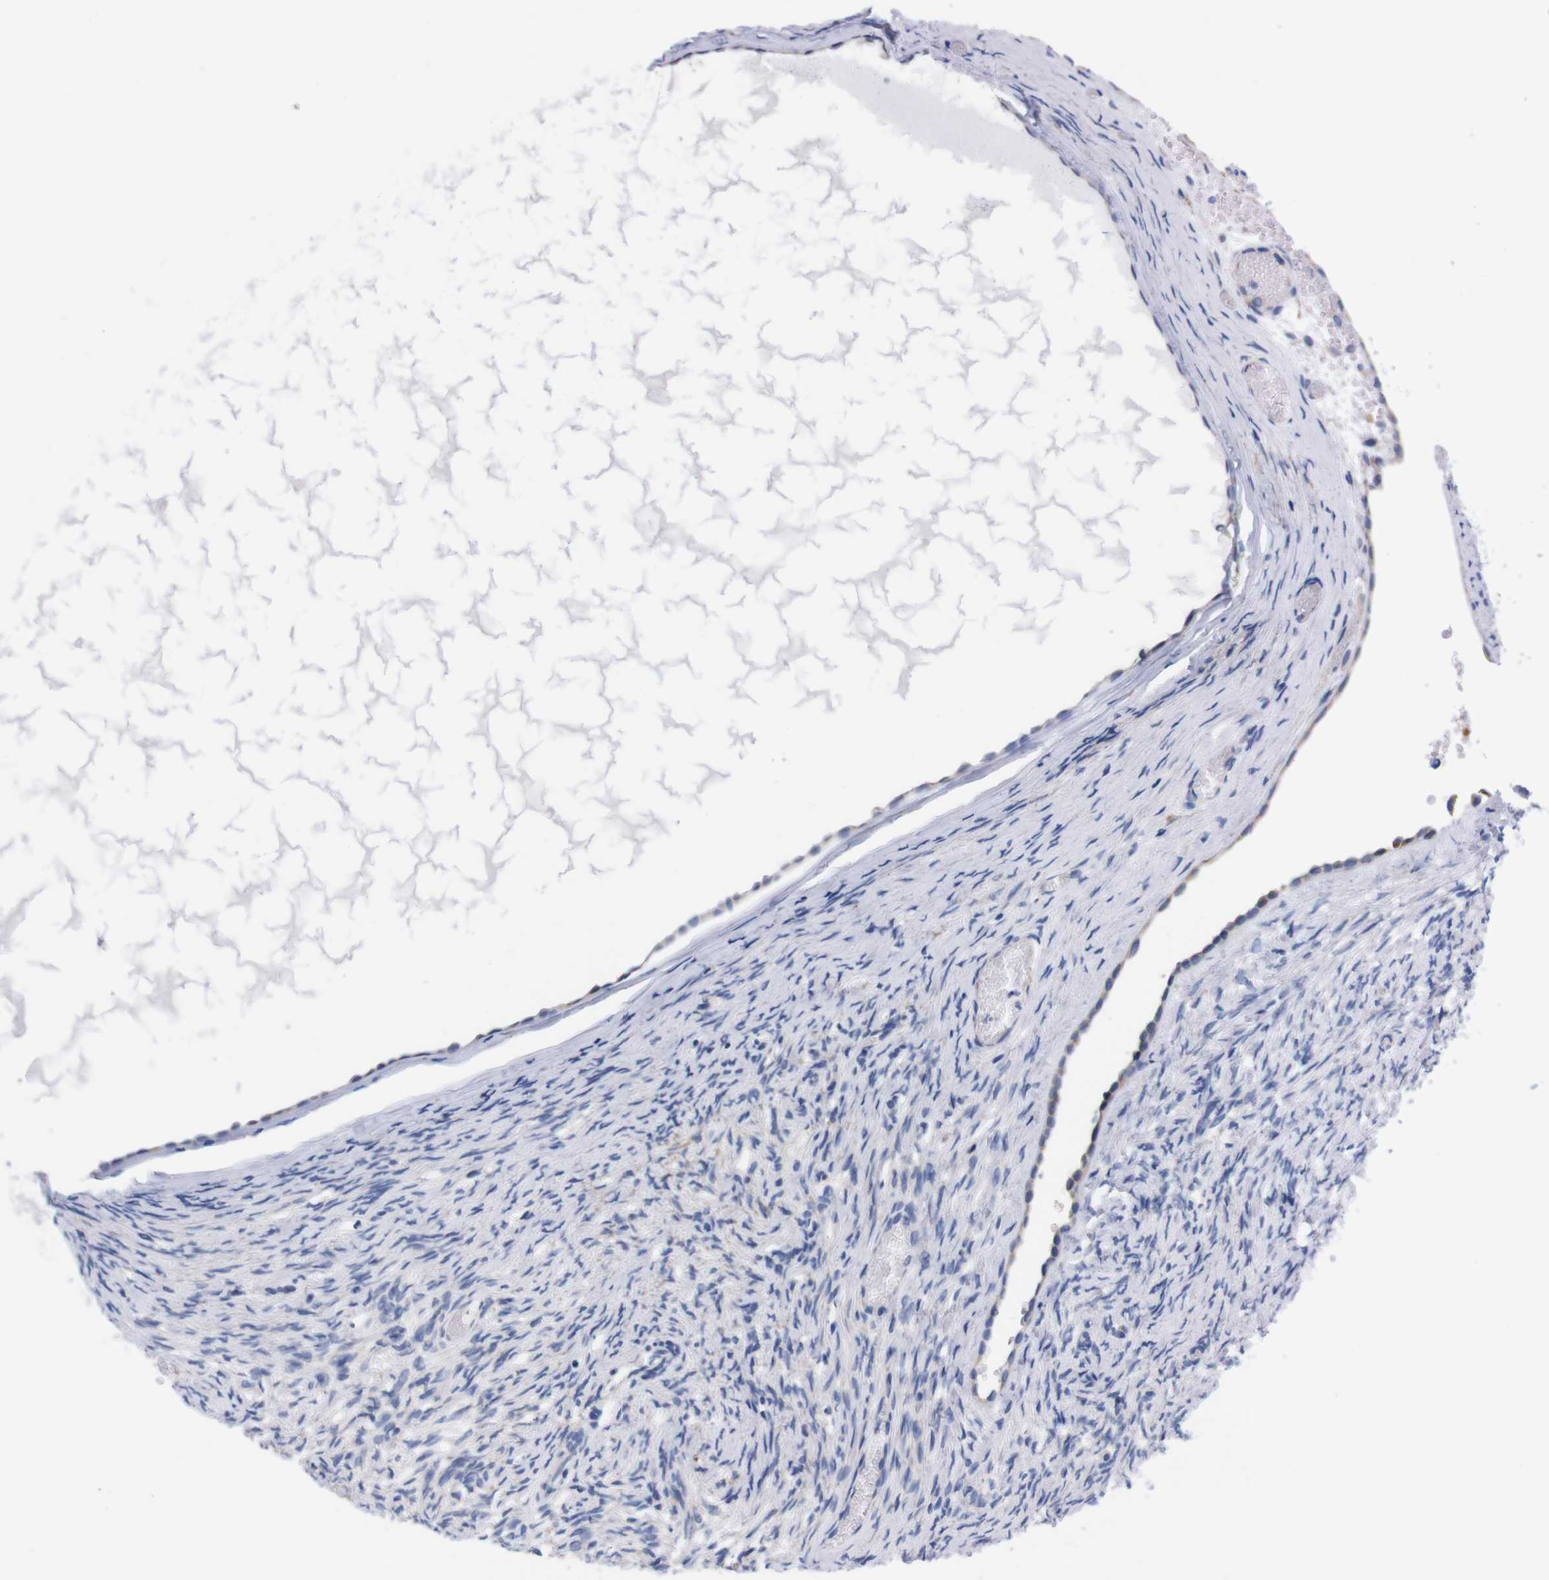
{"staining": {"intensity": "negative", "quantity": "none", "location": "none"}, "tissue": "ovary", "cell_type": "Follicle cells", "image_type": "normal", "snomed": [{"axis": "morphology", "description": "Normal tissue, NOS"}, {"axis": "topography", "description": "Ovary"}], "caption": "An image of ovary stained for a protein shows no brown staining in follicle cells. Nuclei are stained in blue.", "gene": "NEBL", "patient": {"sex": "female", "age": 33}}